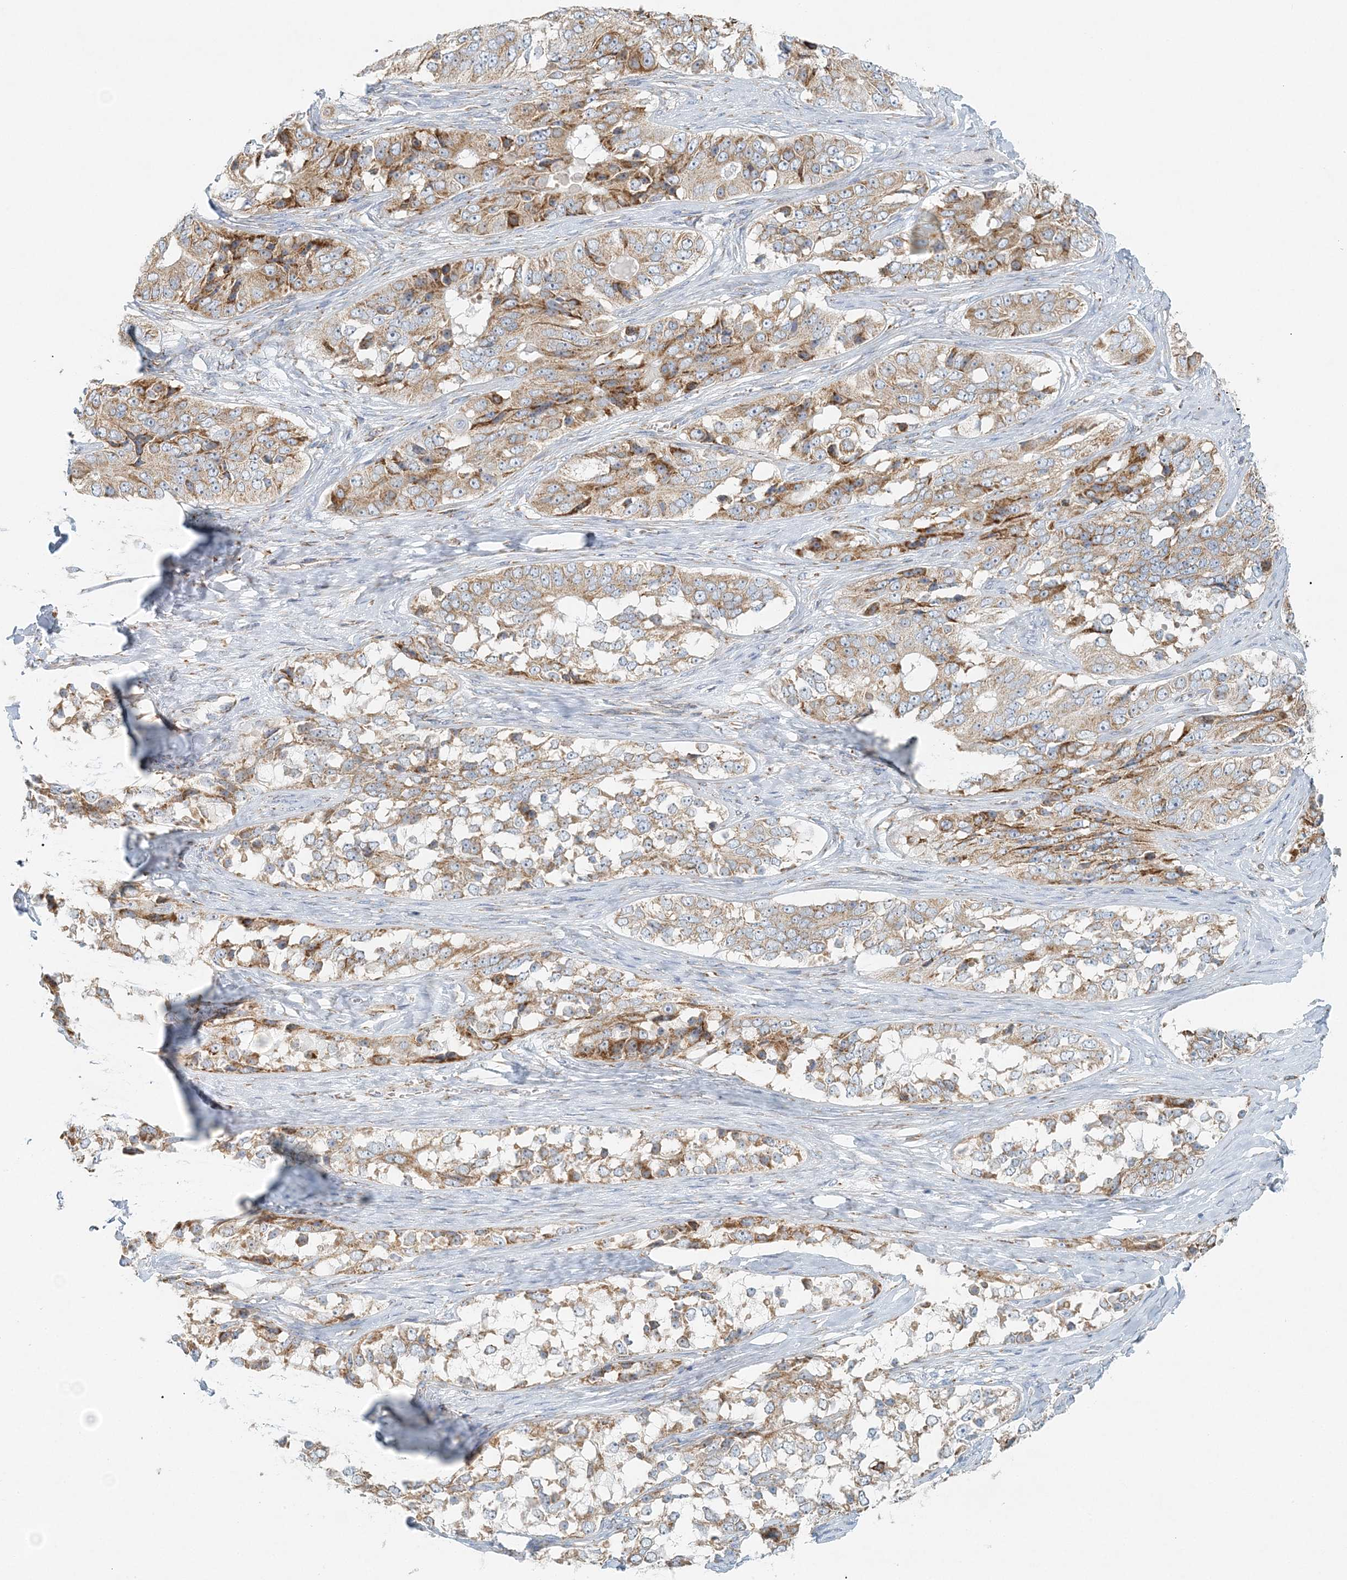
{"staining": {"intensity": "moderate", "quantity": ">75%", "location": "cytoplasmic/membranous"}, "tissue": "ovarian cancer", "cell_type": "Tumor cells", "image_type": "cancer", "snomed": [{"axis": "morphology", "description": "Carcinoma, endometroid"}, {"axis": "topography", "description": "Ovary"}], "caption": "Immunohistochemistry (DAB (3,3'-diaminobenzidine)) staining of human ovarian cancer displays moderate cytoplasmic/membranous protein staining in about >75% of tumor cells.", "gene": "STK11IP", "patient": {"sex": "female", "age": 51}}